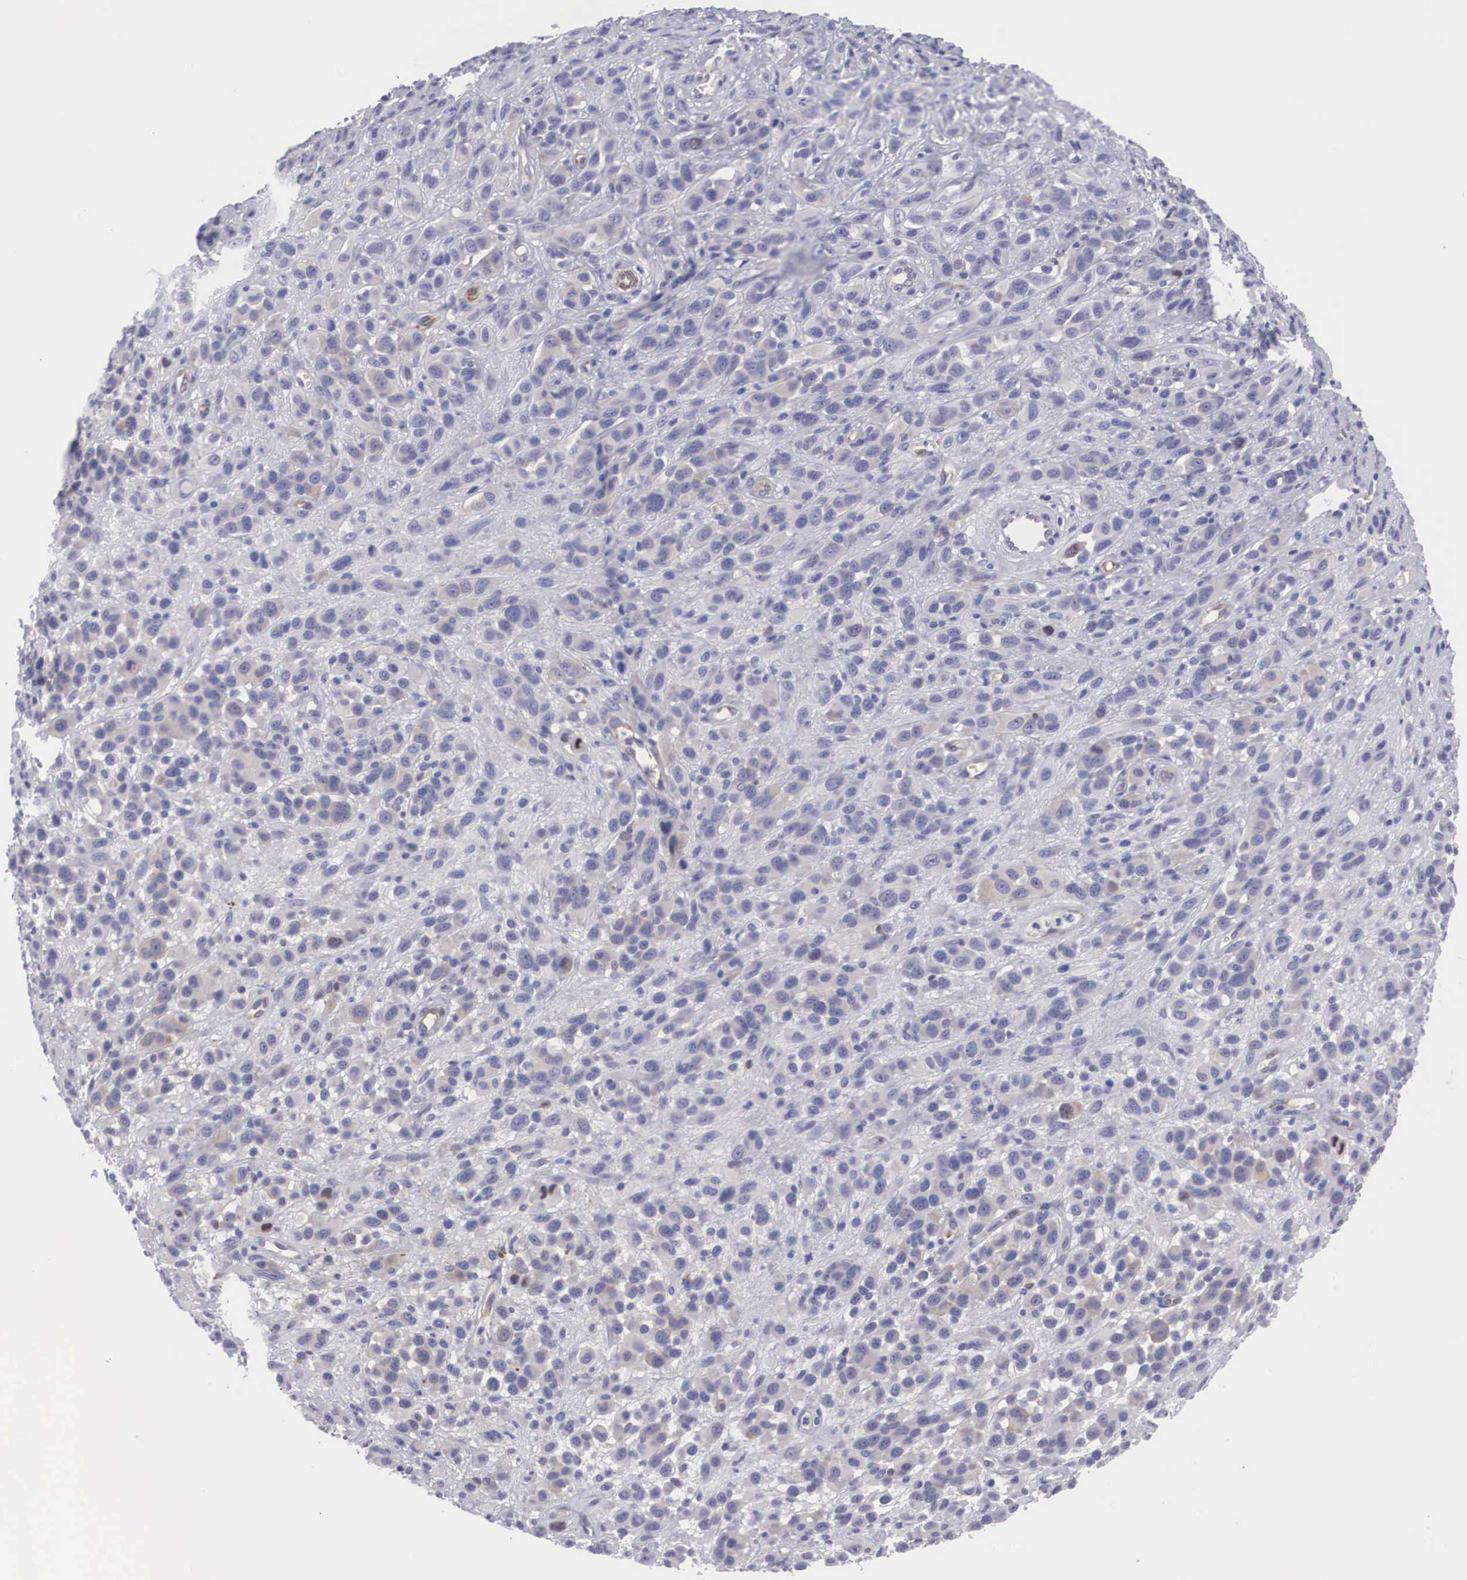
{"staining": {"intensity": "negative", "quantity": "none", "location": "none"}, "tissue": "melanoma", "cell_type": "Tumor cells", "image_type": "cancer", "snomed": [{"axis": "morphology", "description": "Malignant melanoma, NOS"}, {"axis": "topography", "description": "Skin"}], "caption": "This is an IHC histopathology image of melanoma. There is no staining in tumor cells.", "gene": "MAST4", "patient": {"sex": "male", "age": 51}}